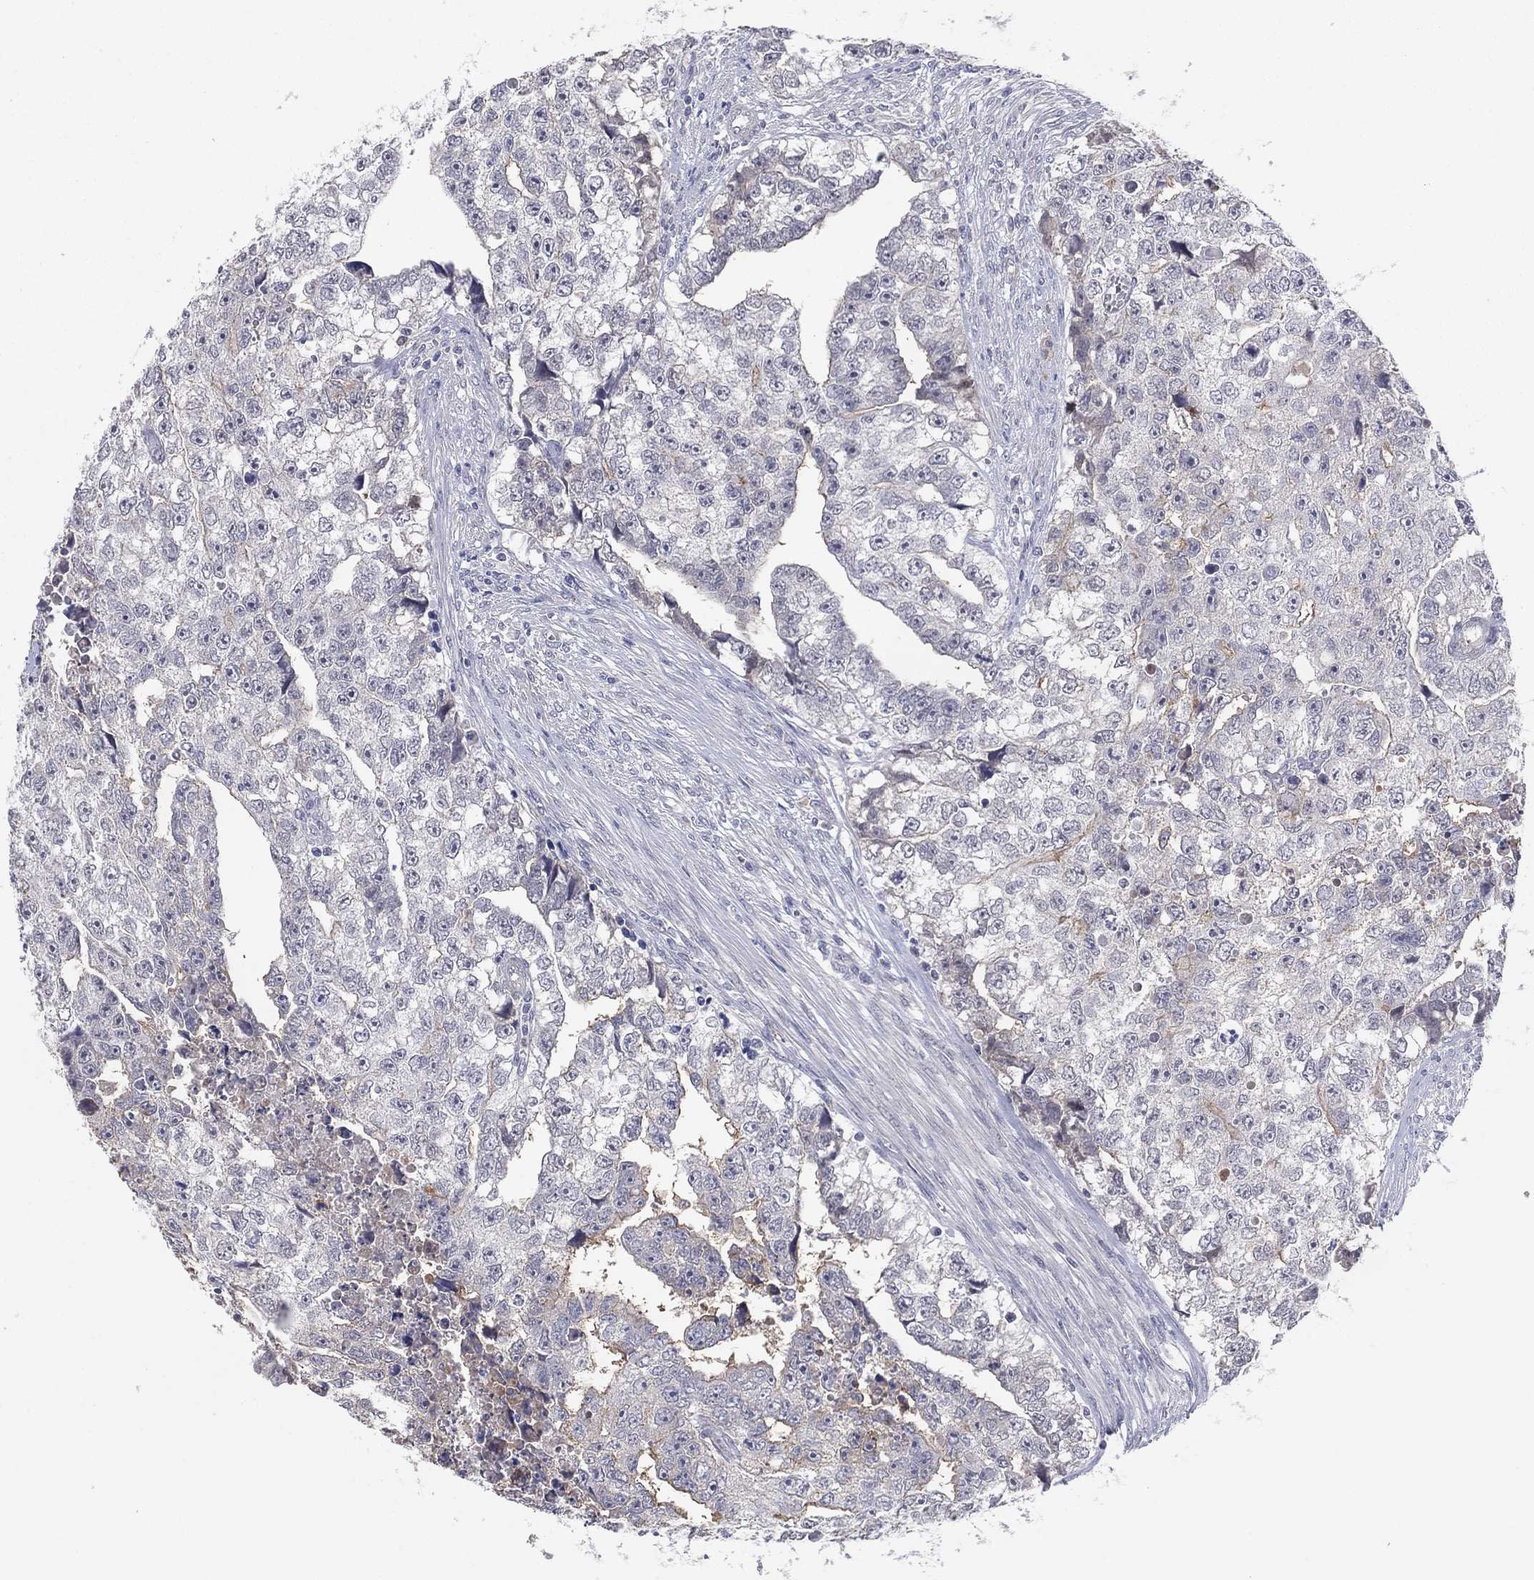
{"staining": {"intensity": "negative", "quantity": "none", "location": "none"}, "tissue": "testis cancer", "cell_type": "Tumor cells", "image_type": "cancer", "snomed": [{"axis": "morphology", "description": "Carcinoma, Embryonal, NOS"}, {"axis": "morphology", "description": "Teratoma, malignant, NOS"}, {"axis": "topography", "description": "Testis"}], "caption": "Testis cancer (embryonal carcinoma) was stained to show a protein in brown. There is no significant positivity in tumor cells.", "gene": "AMN1", "patient": {"sex": "male", "age": 44}}